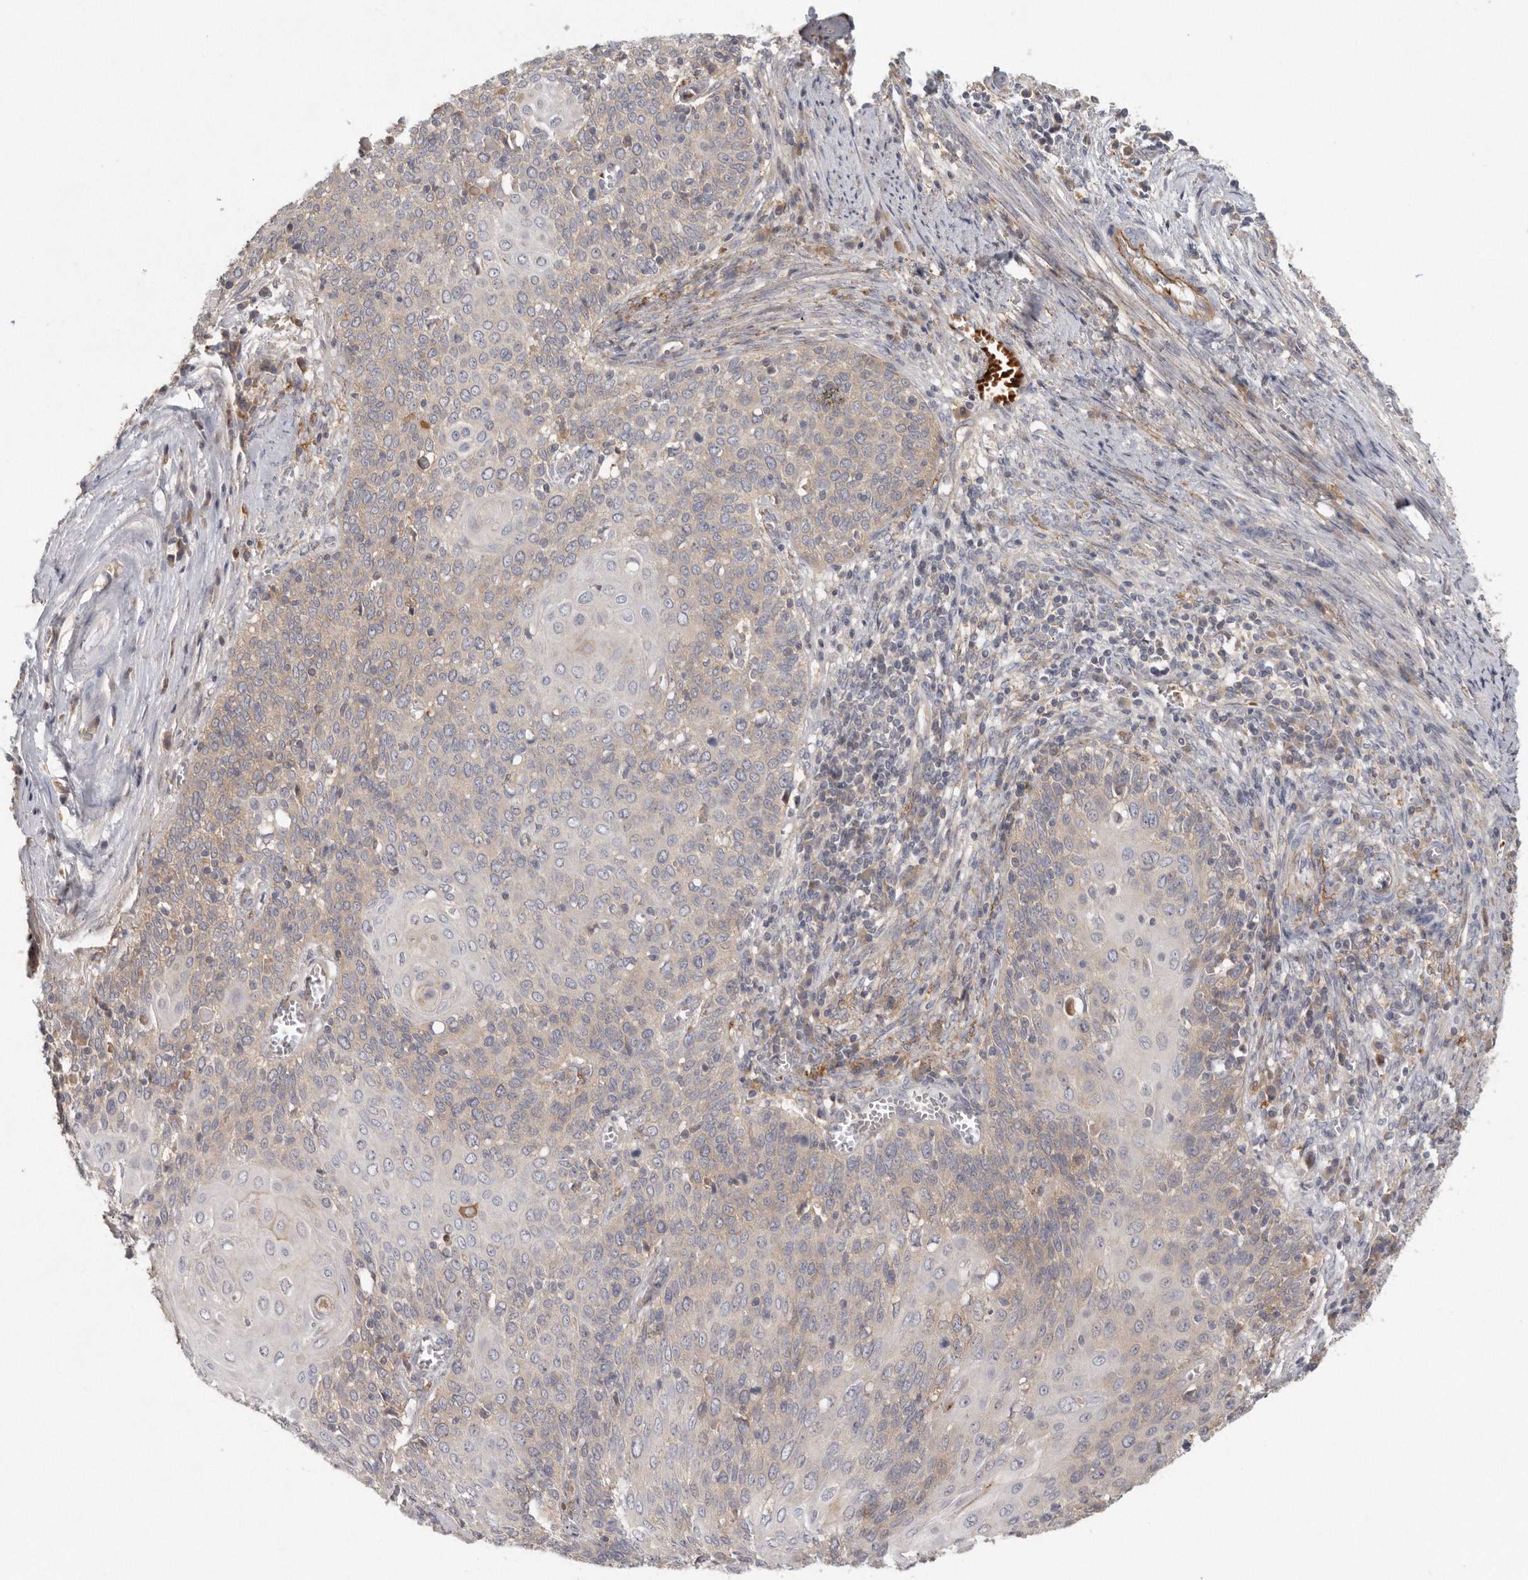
{"staining": {"intensity": "weak", "quantity": "25%-75%", "location": "cytoplasmic/membranous"}, "tissue": "cervical cancer", "cell_type": "Tumor cells", "image_type": "cancer", "snomed": [{"axis": "morphology", "description": "Squamous cell carcinoma, NOS"}, {"axis": "topography", "description": "Cervix"}], "caption": "Protein expression analysis of squamous cell carcinoma (cervical) exhibits weak cytoplasmic/membranous expression in about 25%-75% of tumor cells. The staining was performed using DAB (3,3'-diaminobenzidine), with brown indicating positive protein expression. Nuclei are stained blue with hematoxylin.", "gene": "CFAP298", "patient": {"sex": "female", "age": 39}}